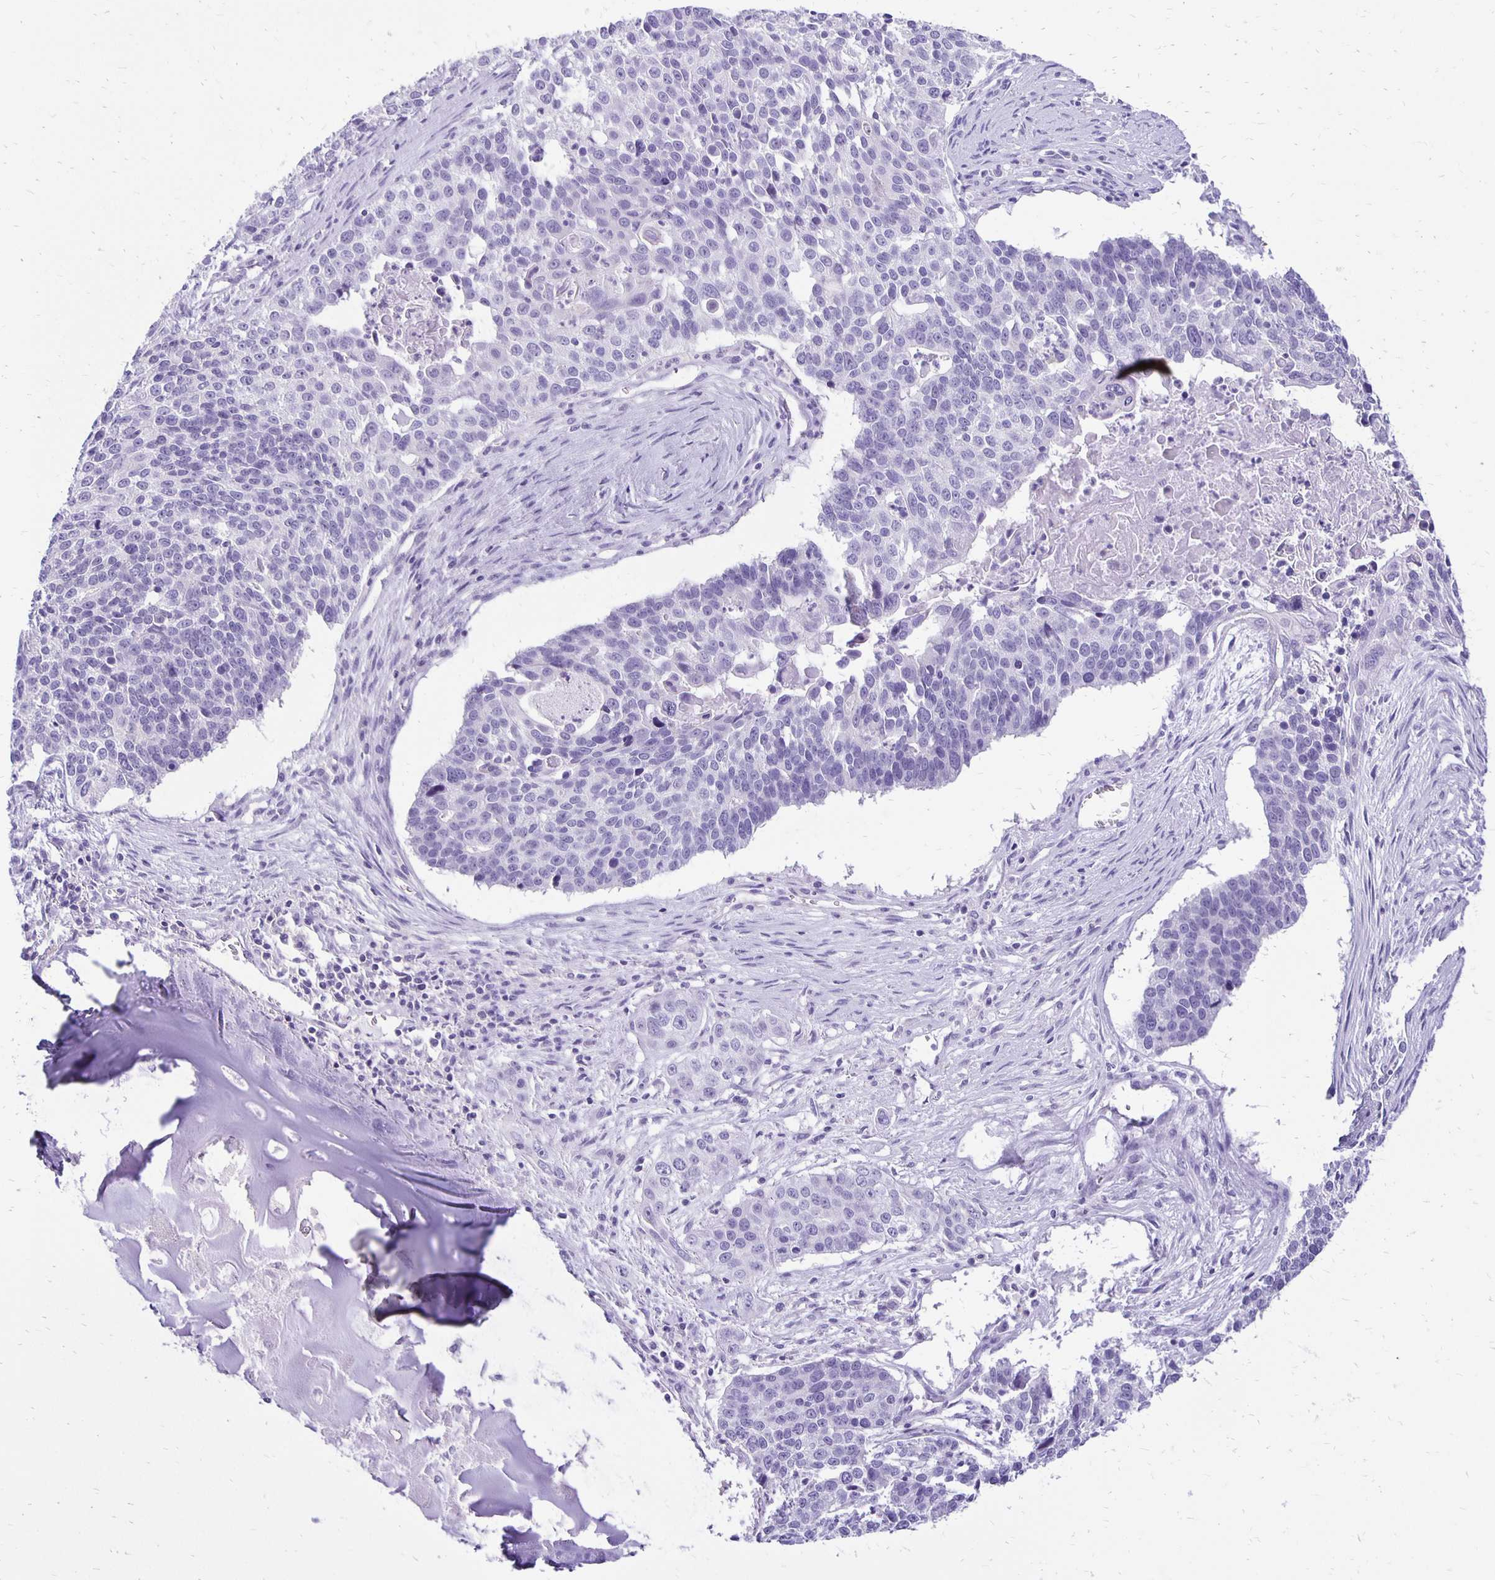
{"staining": {"intensity": "negative", "quantity": "none", "location": "none"}, "tissue": "lung cancer", "cell_type": "Tumor cells", "image_type": "cancer", "snomed": [{"axis": "morphology", "description": "Squamous cell carcinoma, NOS"}, {"axis": "morphology", "description": "Squamous cell carcinoma, metastatic, NOS"}, {"axis": "topography", "description": "Lung"}, {"axis": "topography", "description": "Pleura, NOS"}], "caption": "DAB immunohistochemical staining of human lung cancer (metastatic squamous cell carcinoma) demonstrates no significant staining in tumor cells.", "gene": "ANKRD45", "patient": {"sex": "male", "age": 72}}